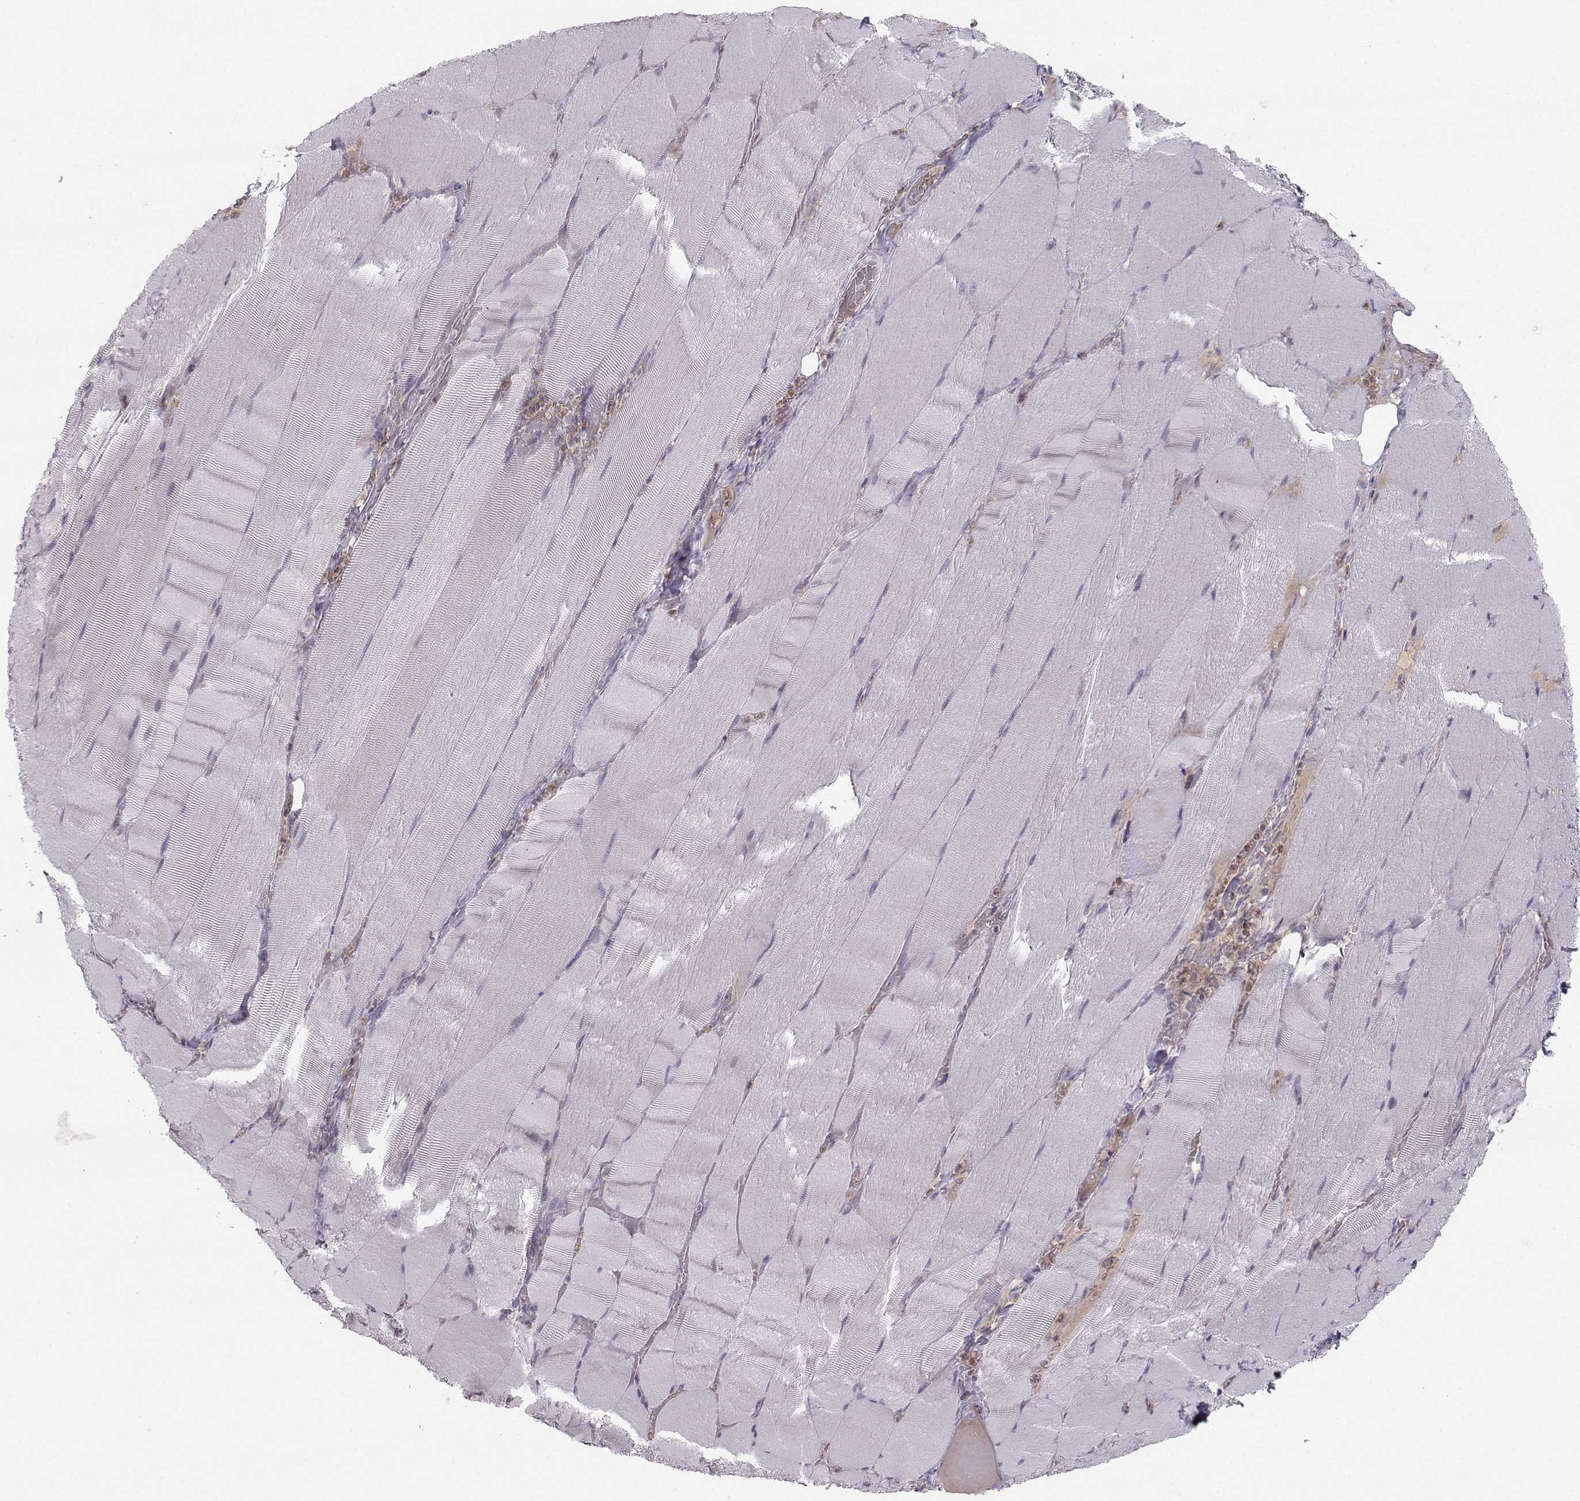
{"staining": {"intensity": "negative", "quantity": "none", "location": "none"}, "tissue": "skeletal muscle", "cell_type": "Myocytes", "image_type": "normal", "snomed": [{"axis": "morphology", "description": "Normal tissue, NOS"}, {"axis": "topography", "description": "Skeletal muscle"}], "caption": "Image shows no significant protein positivity in myocytes of unremarkable skeletal muscle.", "gene": "OPRD1", "patient": {"sex": "male", "age": 56}}